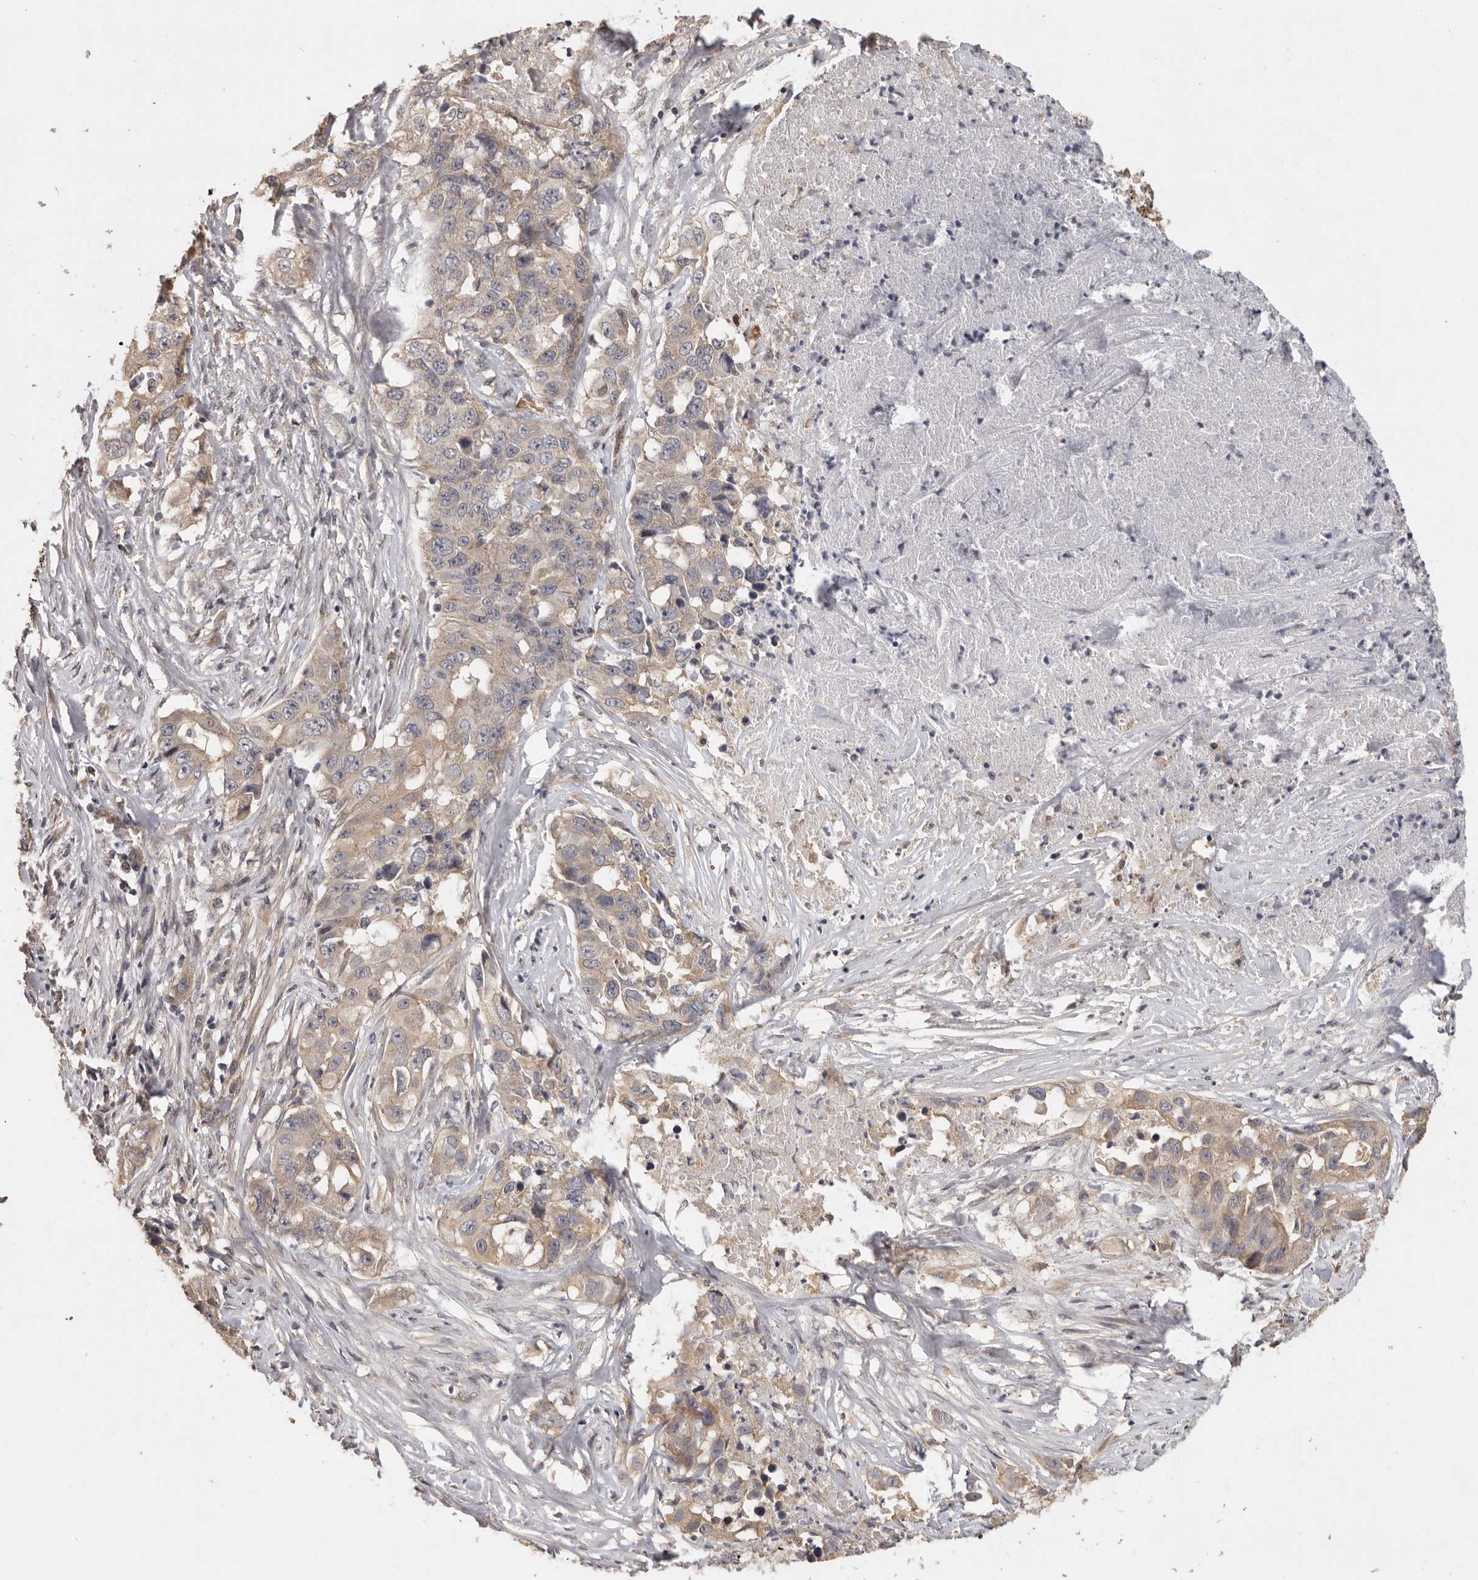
{"staining": {"intensity": "weak", "quantity": "25%-75%", "location": "cytoplasmic/membranous"}, "tissue": "lung cancer", "cell_type": "Tumor cells", "image_type": "cancer", "snomed": [{"axis": "morphology", "description": "Adenocarcinoma, NOS"}, {"axis": "topography", "description": "Lung"}], "caption": "Protein staining exhibits weak cytoplasmic/membranous positivity in about 25%-75% of tumor cells in lung cancer.", "gene": "BAIAP2", "patient": {"sex": "female", "age": 51}}